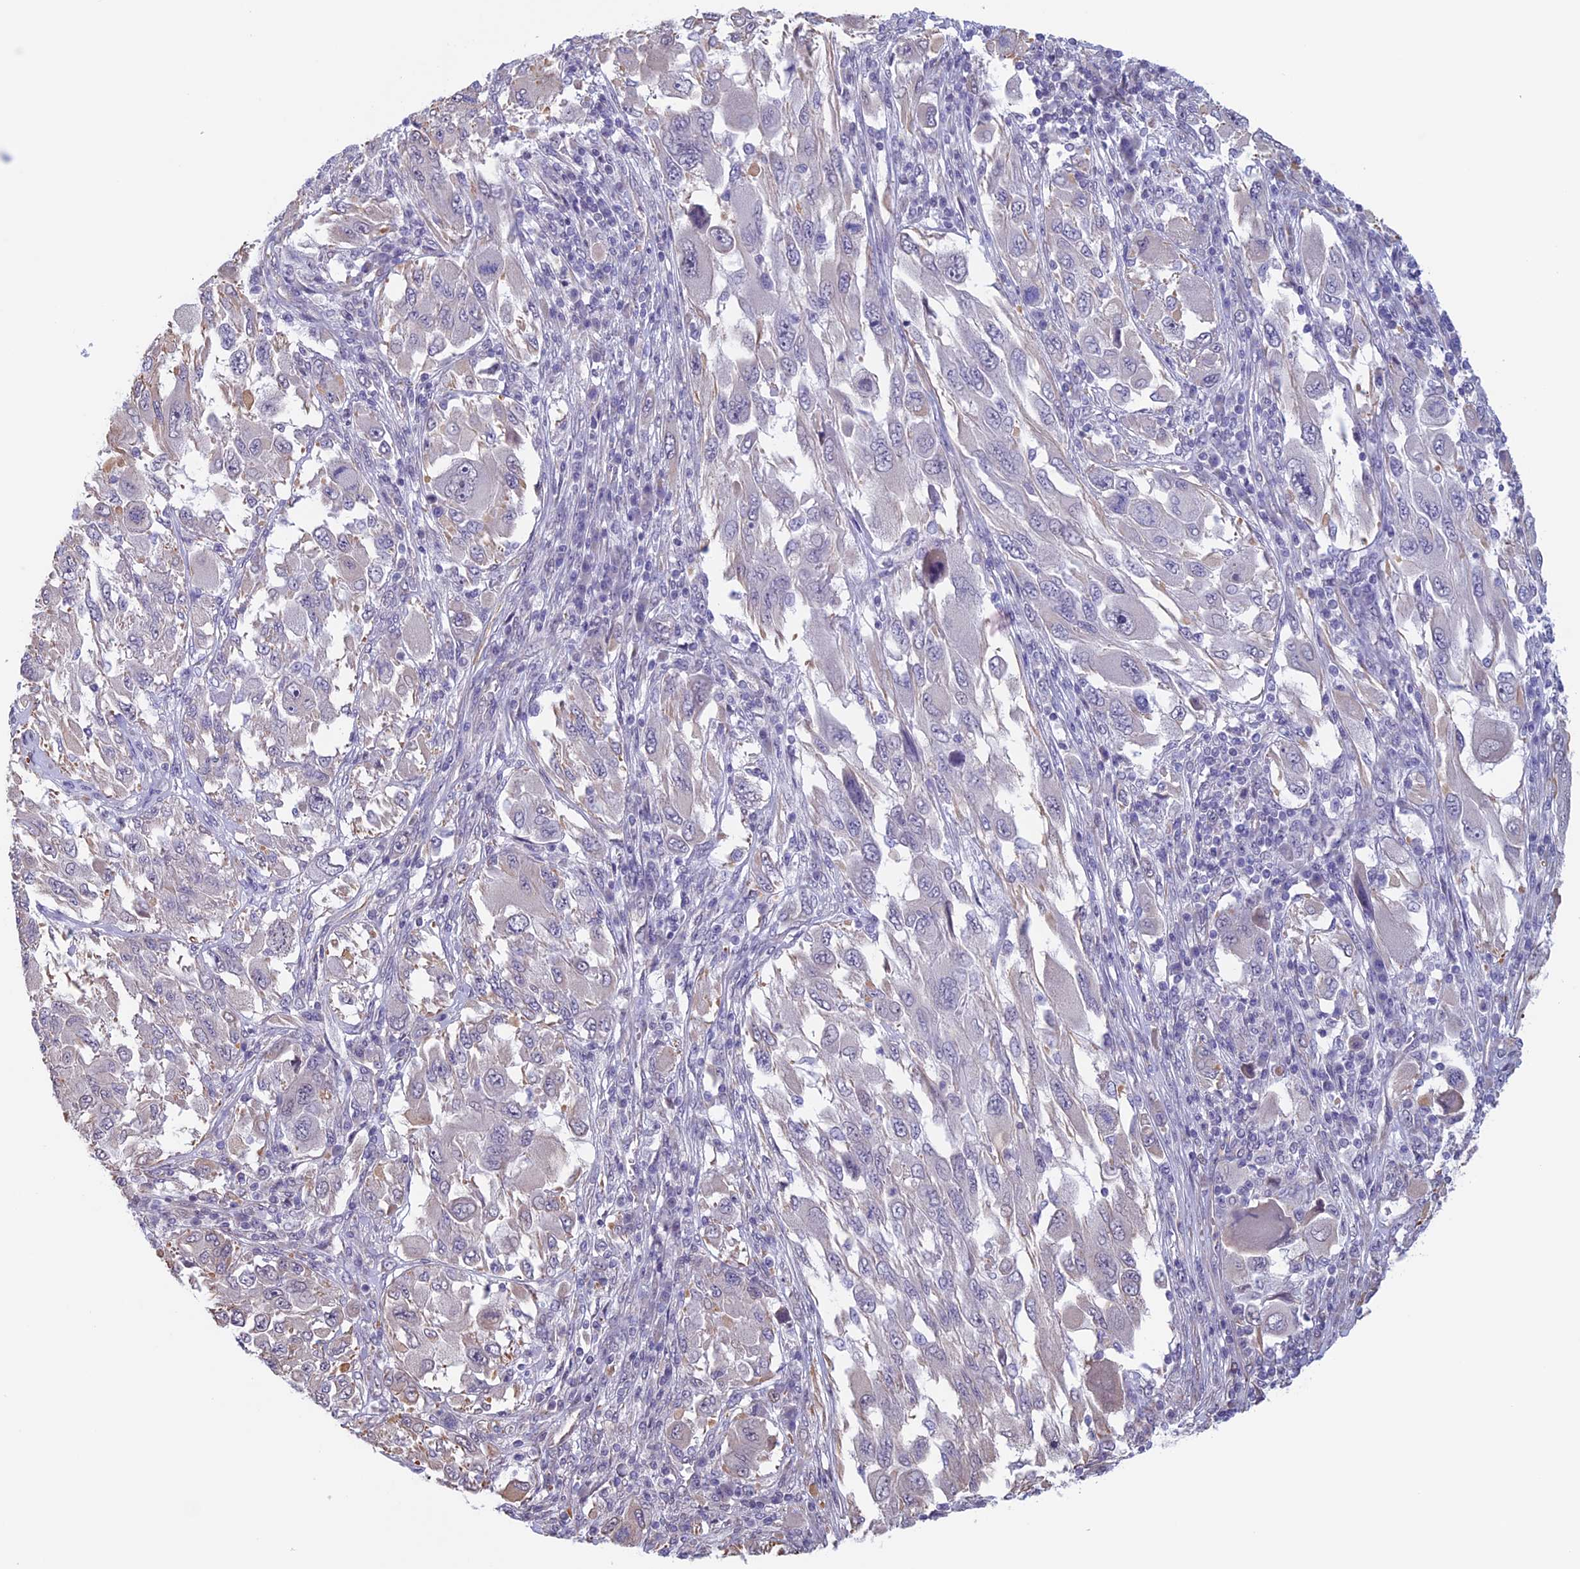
{"staining": {"intensity": "negative", "quantity": "none", "location": "none"}, "tissue": "melanoma", "cell_type": "Tumor cells", "image_type": "cancer", "snomed": [{"axis": "morphology", "description": "Malignant melanoma, NOS"}, {"axis": "topography", "description": "Skin"}], "caption": "Human melanoma stained for a protein using immunohistochemistry displays no staining in tumor cells.", "gene": "SLC1A6", "patient": {"sex": "female", "age": 91}}